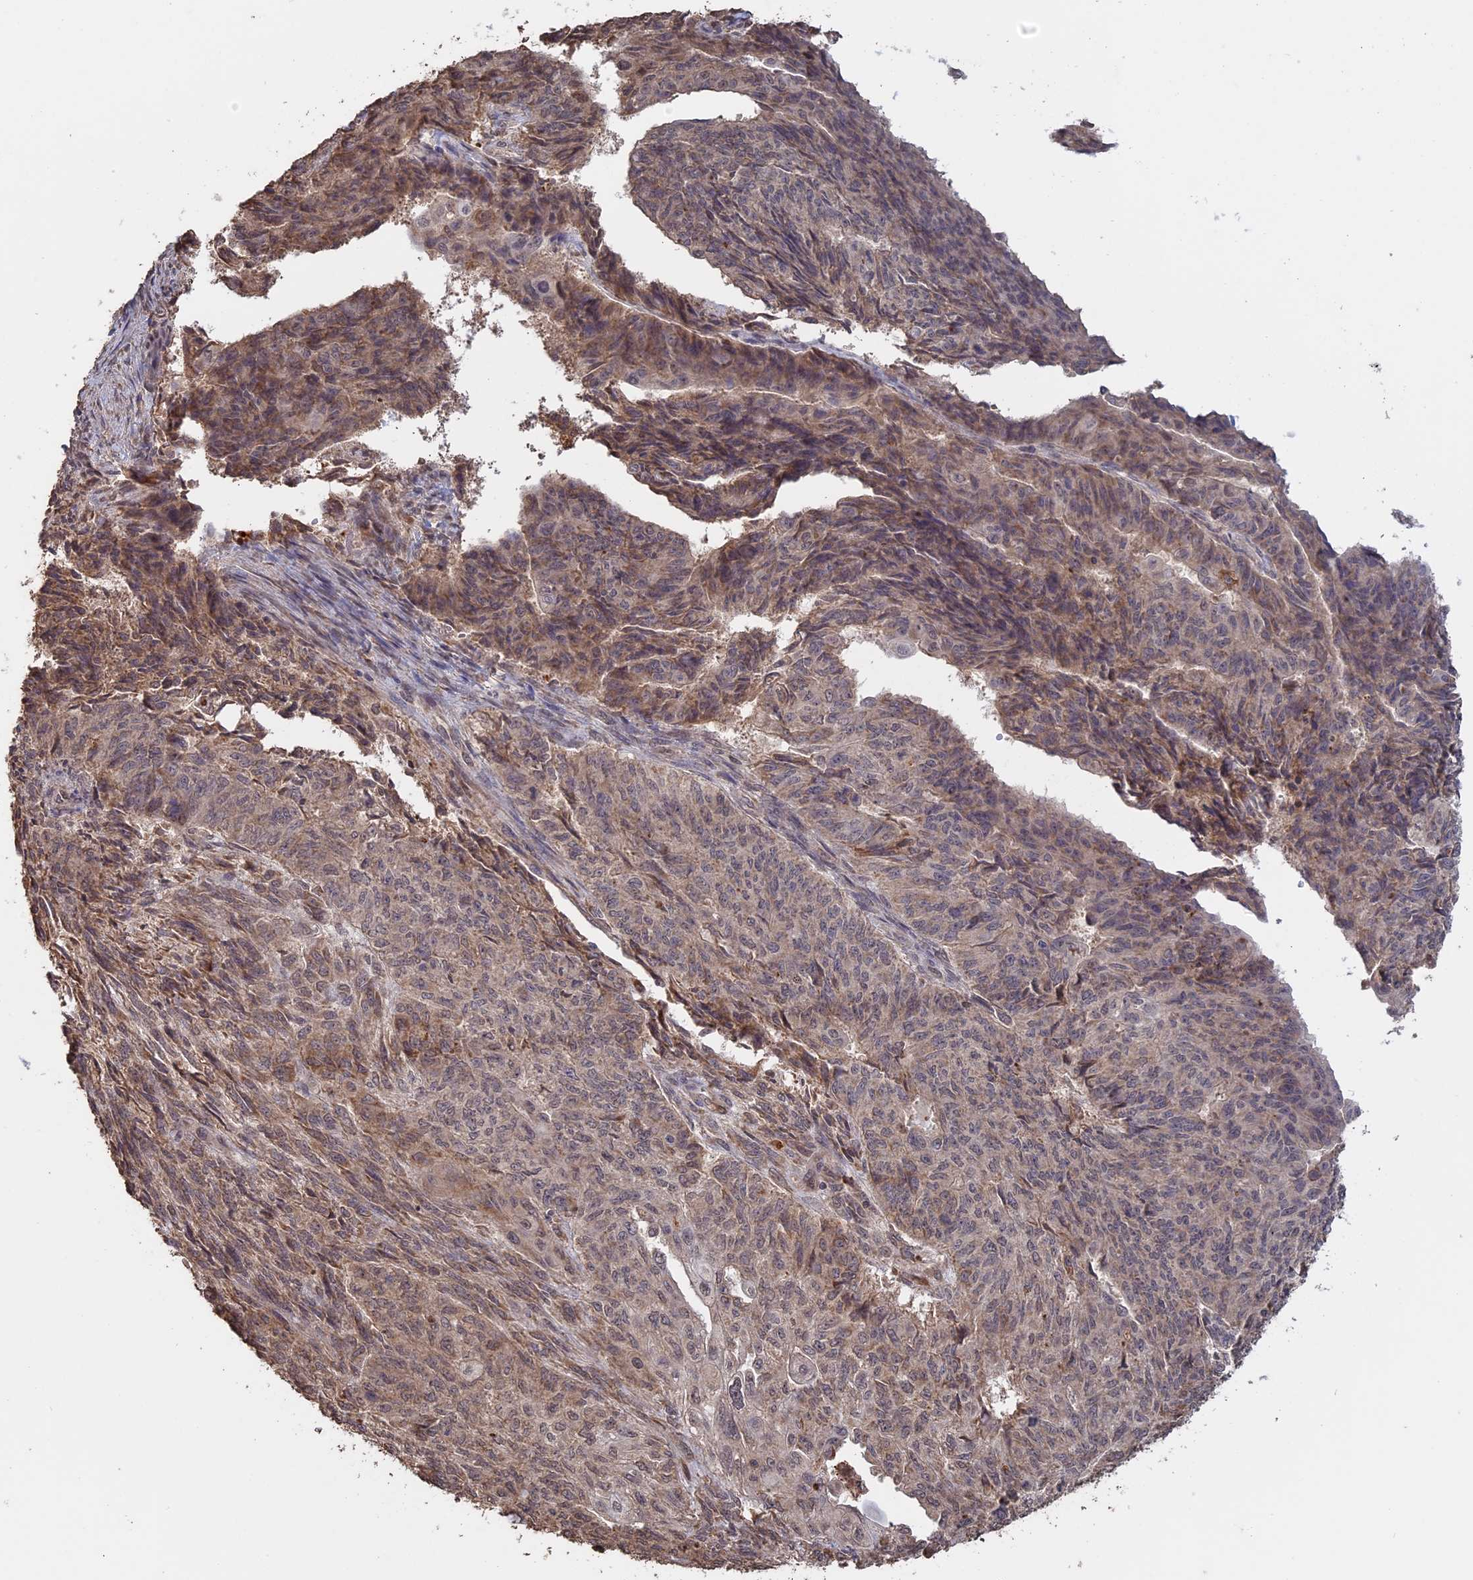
{"staining": {"intensity": "weak", "quantity": ">75%", "location": "cytoplasmic/membranous,nuclear"}, "tissue": "endometrial cancer", "cell_type": "Tumor cells", "image_type": "cancer", "snomed": [{"axis": "morphology", "description": "Adenocarcinoma, NOS"}, {"axis": "topography", "description": "Endometrium"}], "caption": "Immunohistochemical staining of endometrial adenocarcinoma demonstrates low levels of weak cytoplasmic/membranous and nuclear protein positivity in approximately >75% of tumor cells. (Stains: DAB (3,3'-diaminobenzidine) in brown, nuclei in blue, Microscopy: brightfield microscopy at high magnification).", "gene": "FAM210B", "patient": {"sex": "female", "age": 32}}